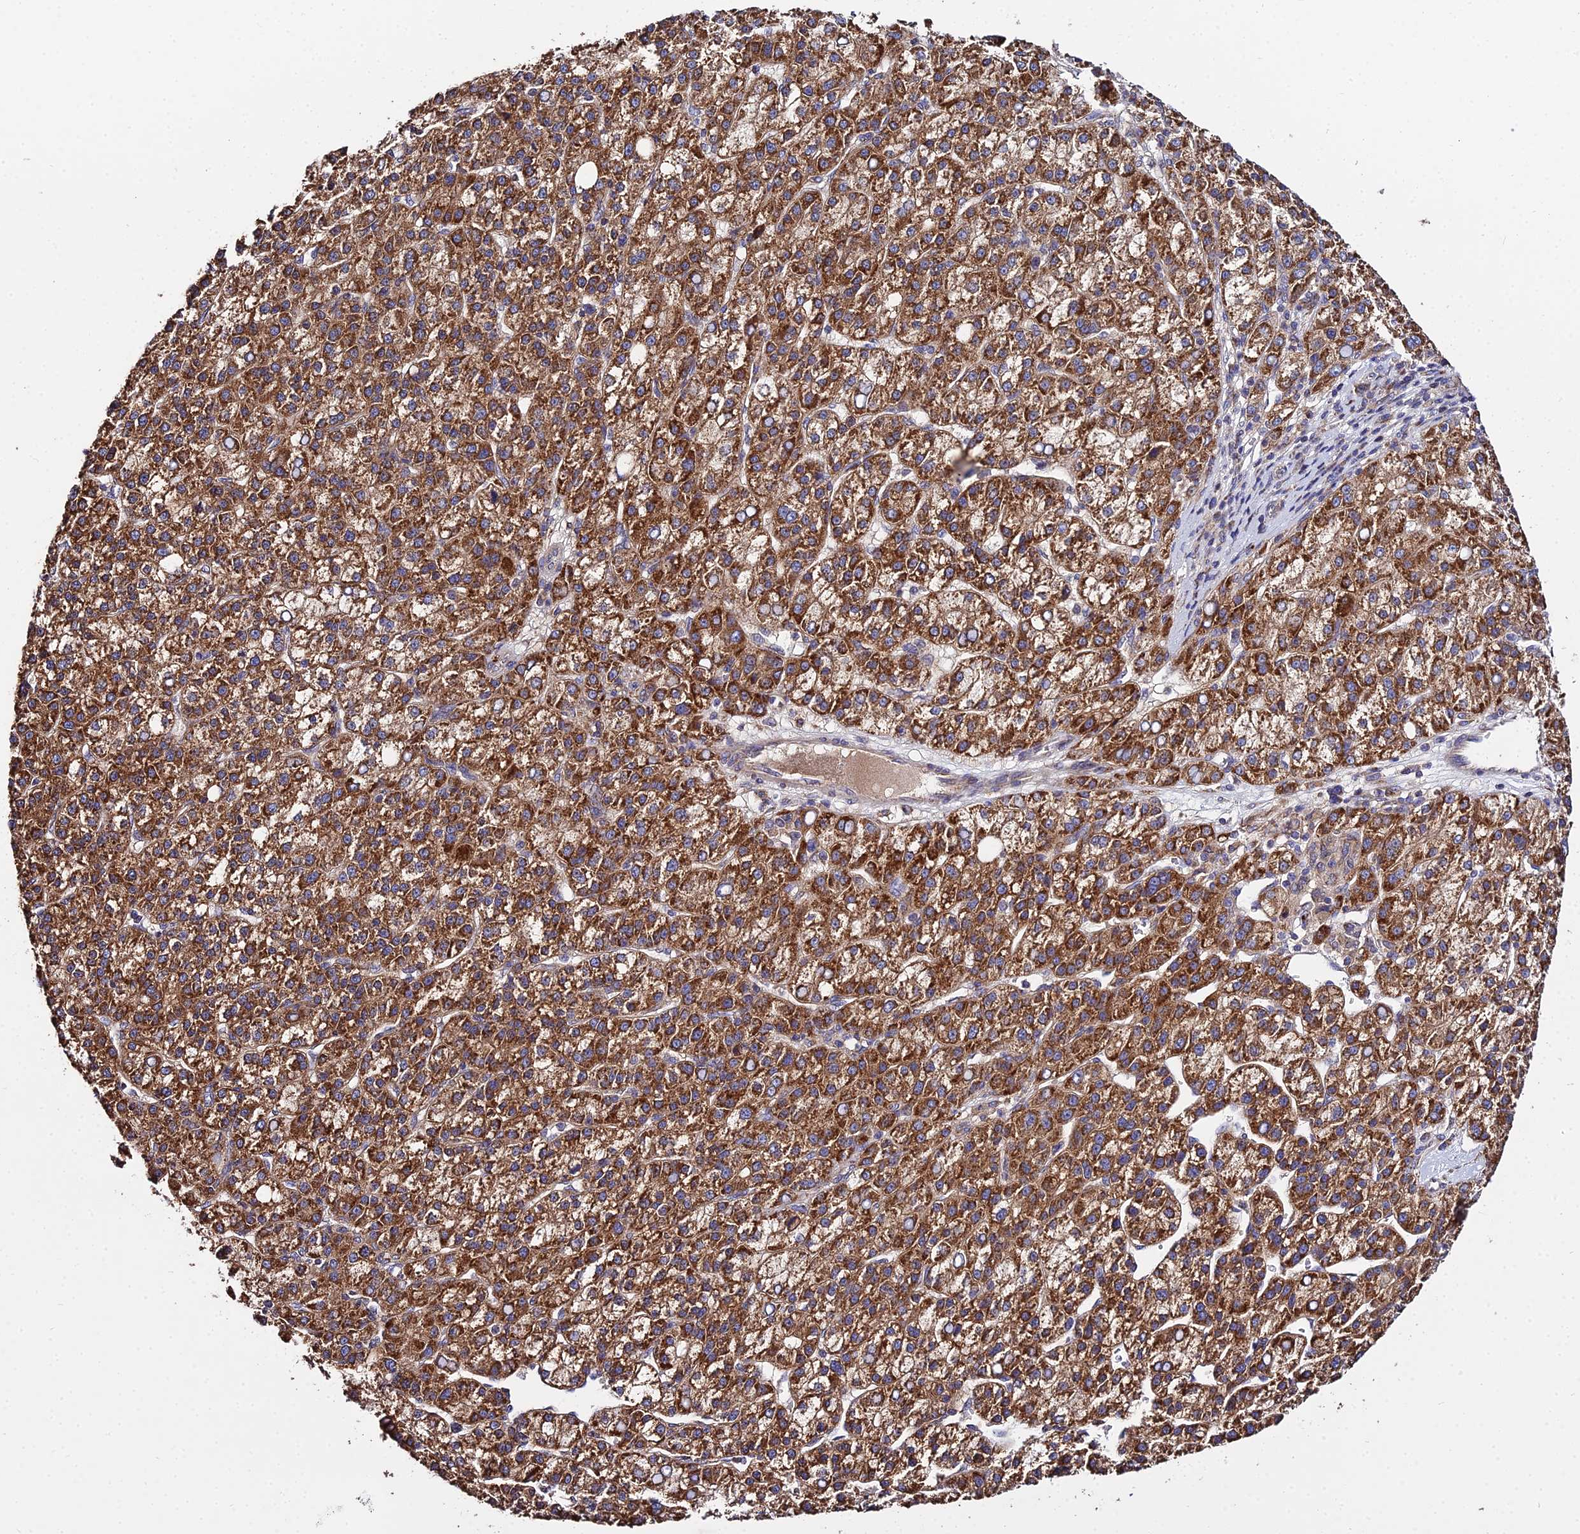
{"staining": {"intensity": "strong", "quantity": ">75%", "location": "cytoplasmic/membranous"}, "tissue": "liver cancer", "cell_type": "Tumor cells", "image_type": "cancer", "snomed": [{"axis": "morphology", "description": "Carcinoma, Hepatocellular, NOS"}, {"axis": "topography", "description": "Liver"}], "caption": "Protein staining shows strong cytoplasmic/membranous positivity in approximately >75% of tumor cells in liver cancer. (IHC, brightfield microscopy, high magnification).", "gene": "PEX19", "patient": {"sex": "female", "age": 58}}